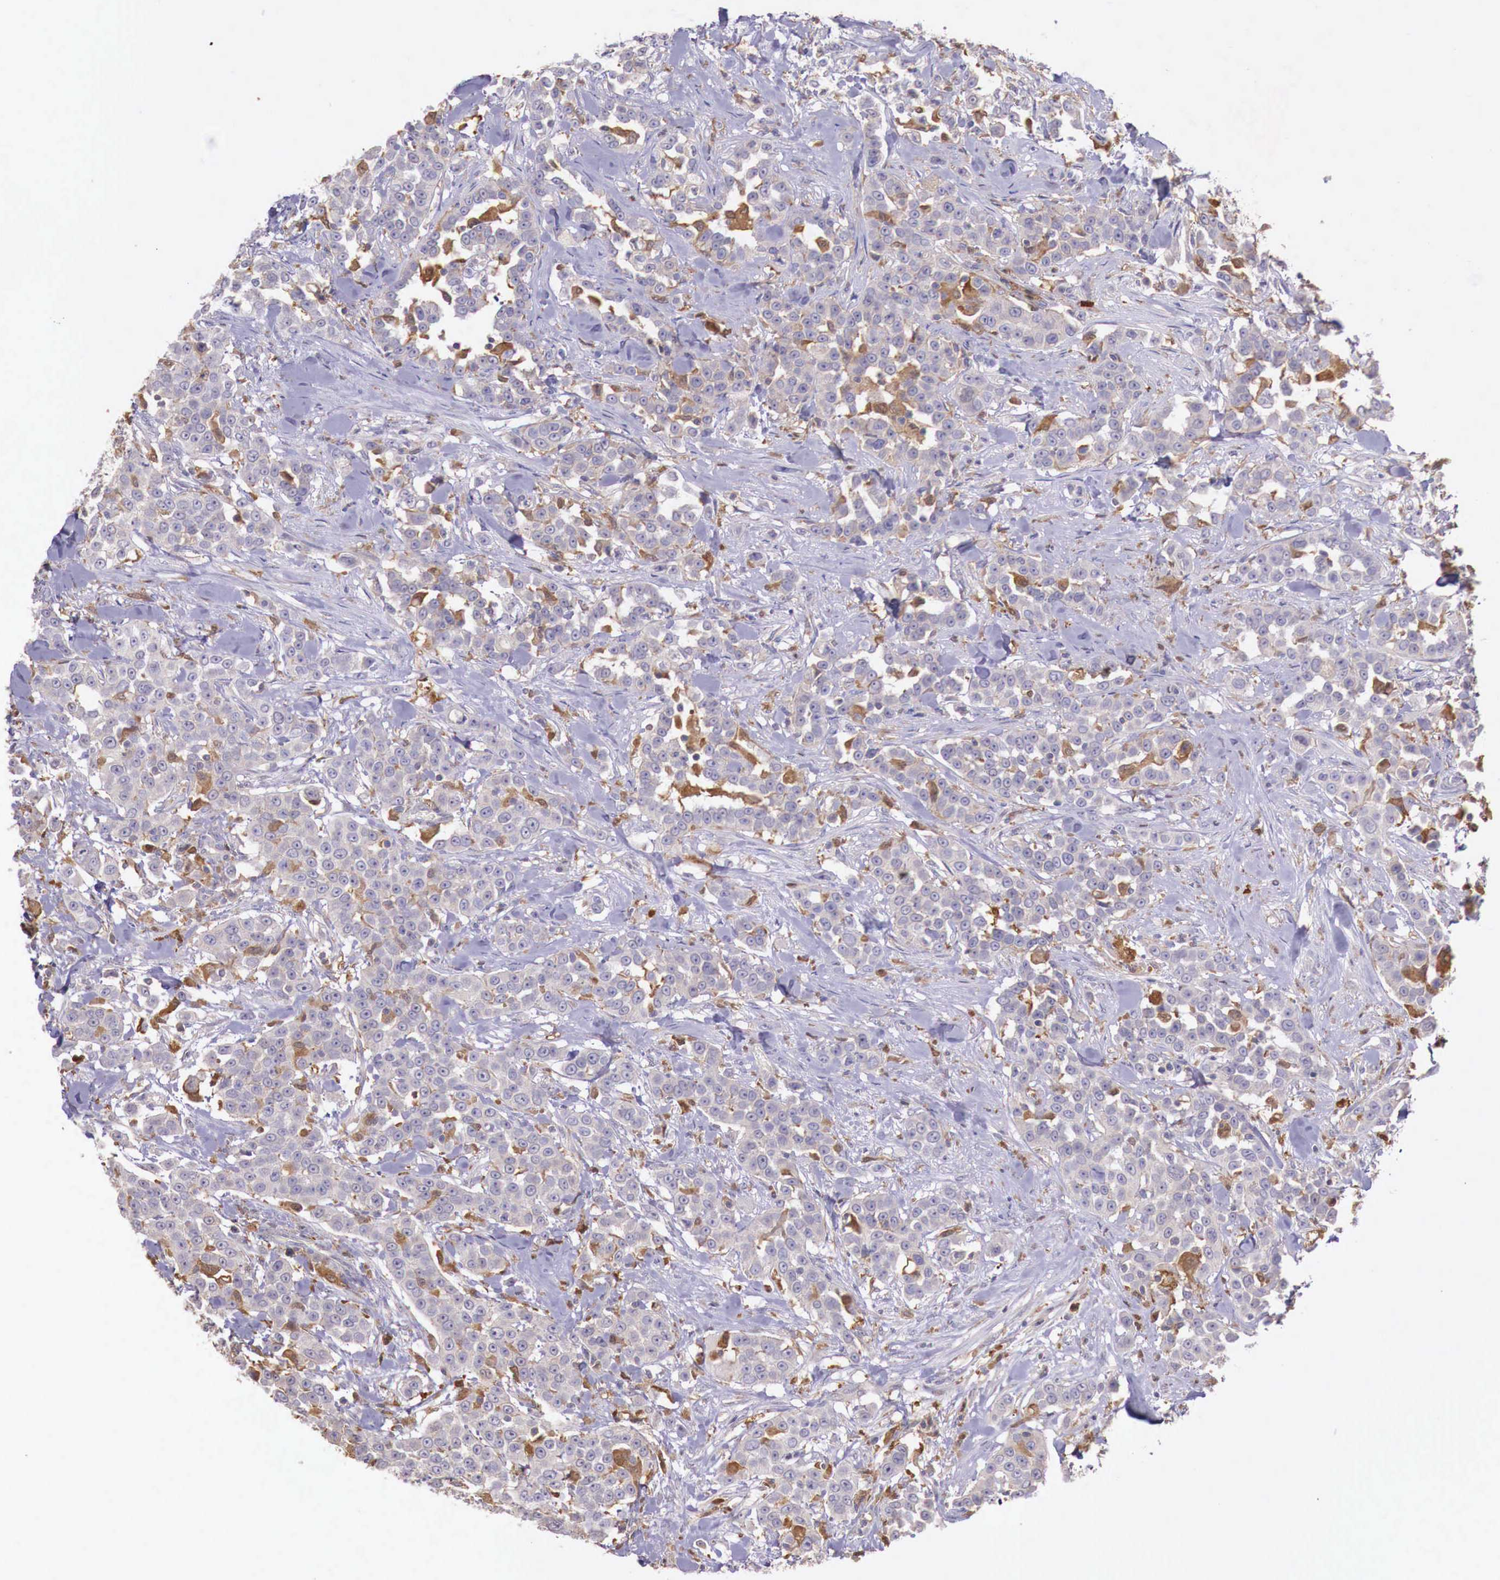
{"staining": {"intensity": "weak", "quantity": ">75%", "location": "cytoplasmic/membranous"}, "tissue": "urothelial cancer", "cell_type": "Tumor cells", "image_type": "cancer", "snomed": [{"axis": "morphology", "description": "Urothelial carcinoma, High grade"}, {"axis": "topography", "description": "Urinary bladder"}], "caption": "Urothelial carcinoma (high-grade) was stained to show a protein in brown. There is low levels of weak cytoplasmic/membranous expression in approximately >75% of tumor cells. Immunohistochemistry stains the protein of interest in brown and the nuclei are stained blue.", "gene": "GAB2", "patient": {"sex": "female", "age": 80}}